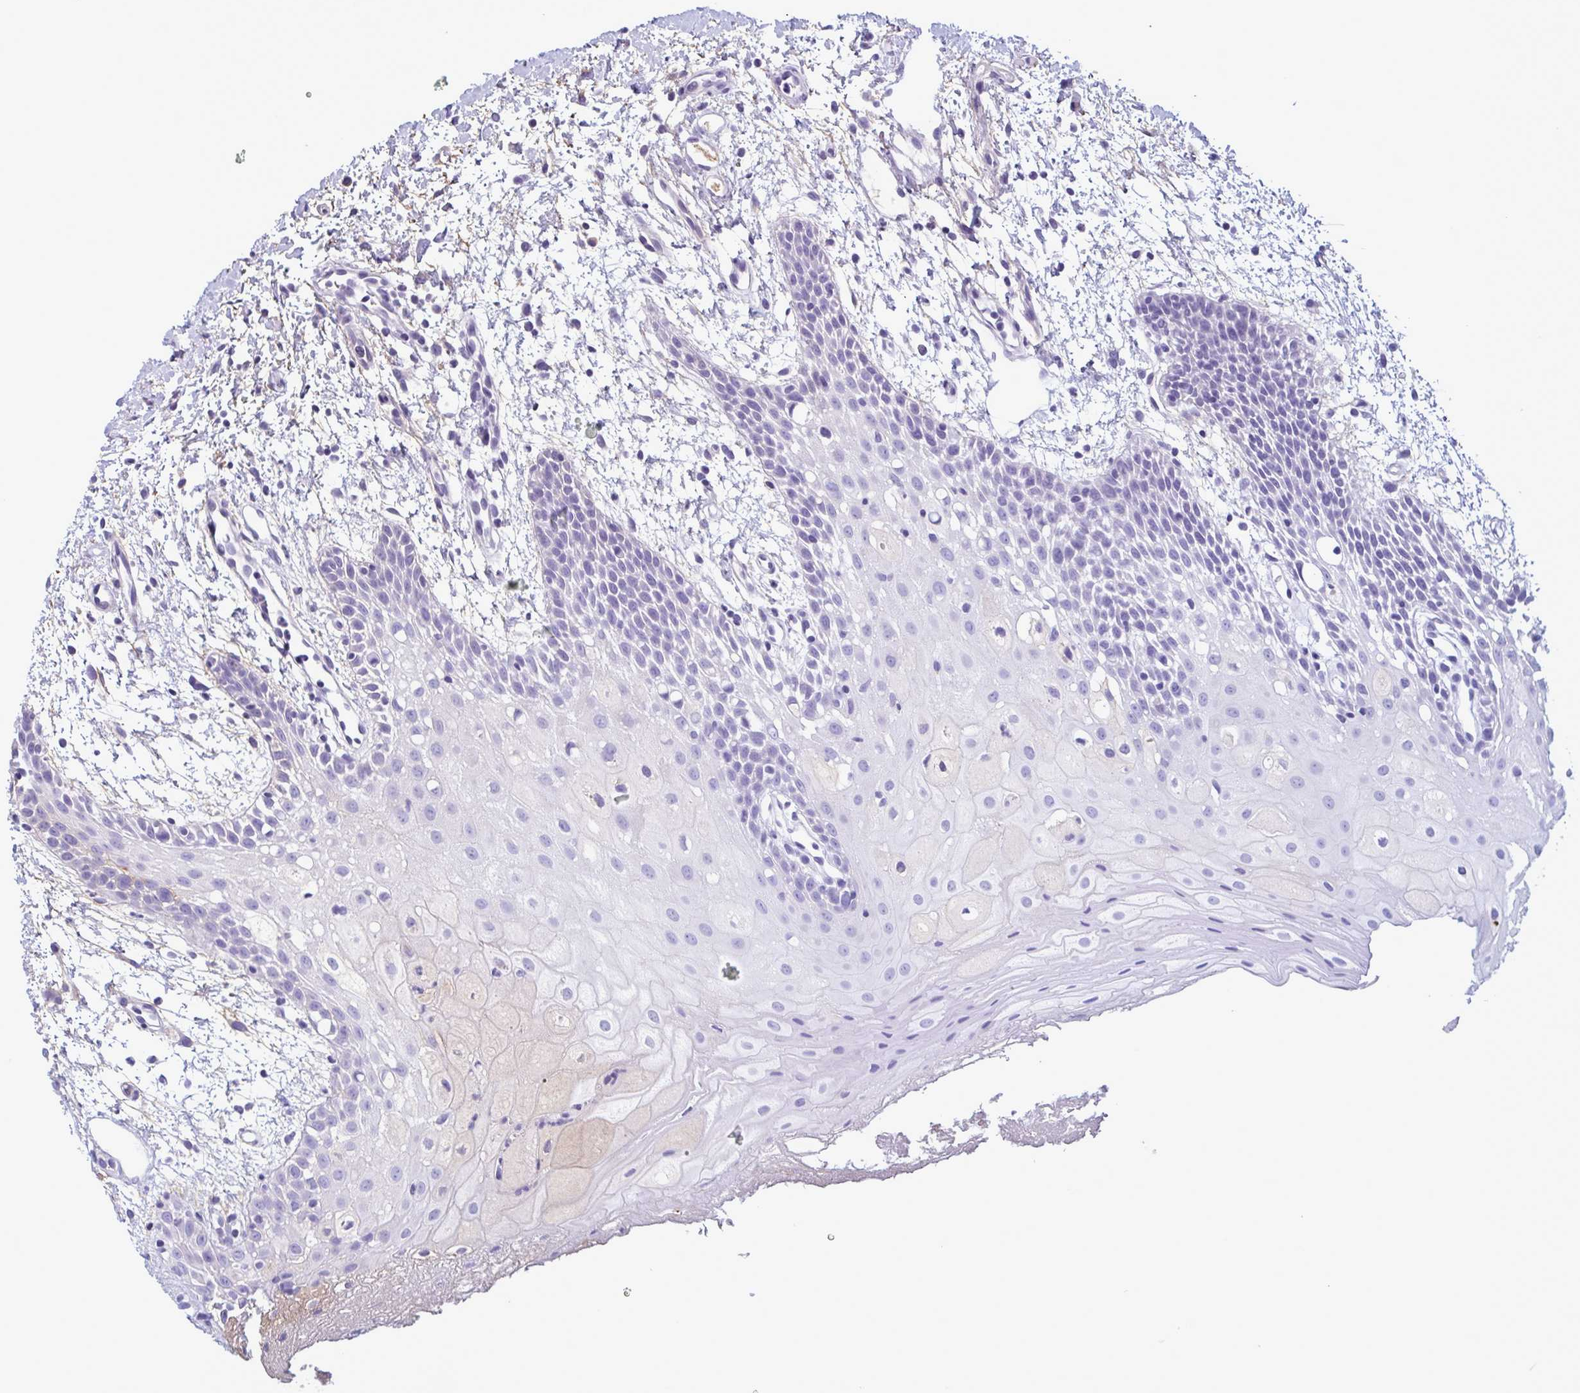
{"staining": {"intensity": "negative", "quantity": "none", "location": "none"}, "tissue": "oral mucosa", "cell_type": "Squamous epithelial cells", "image_type": "normal", "snomed": [{"axis": "morphology", "description": "Normal tissue, NOS"}, {"axis": "morphology", "description": "Squamous cell carcinoma, NOS"}, {"axis": "topography", "description": "Oral tissue"}, {"axis": "topography", "description": "Tounge, NOS"}, {"axis": "topography", "description": "Head-Neck"}], "caption": "This is an IHC micrograph of normal human oral mucosa. There is no expression in squamous epithelial cells.", "gene": "F13B", "patient": {"sex": "male", "age": 62}}